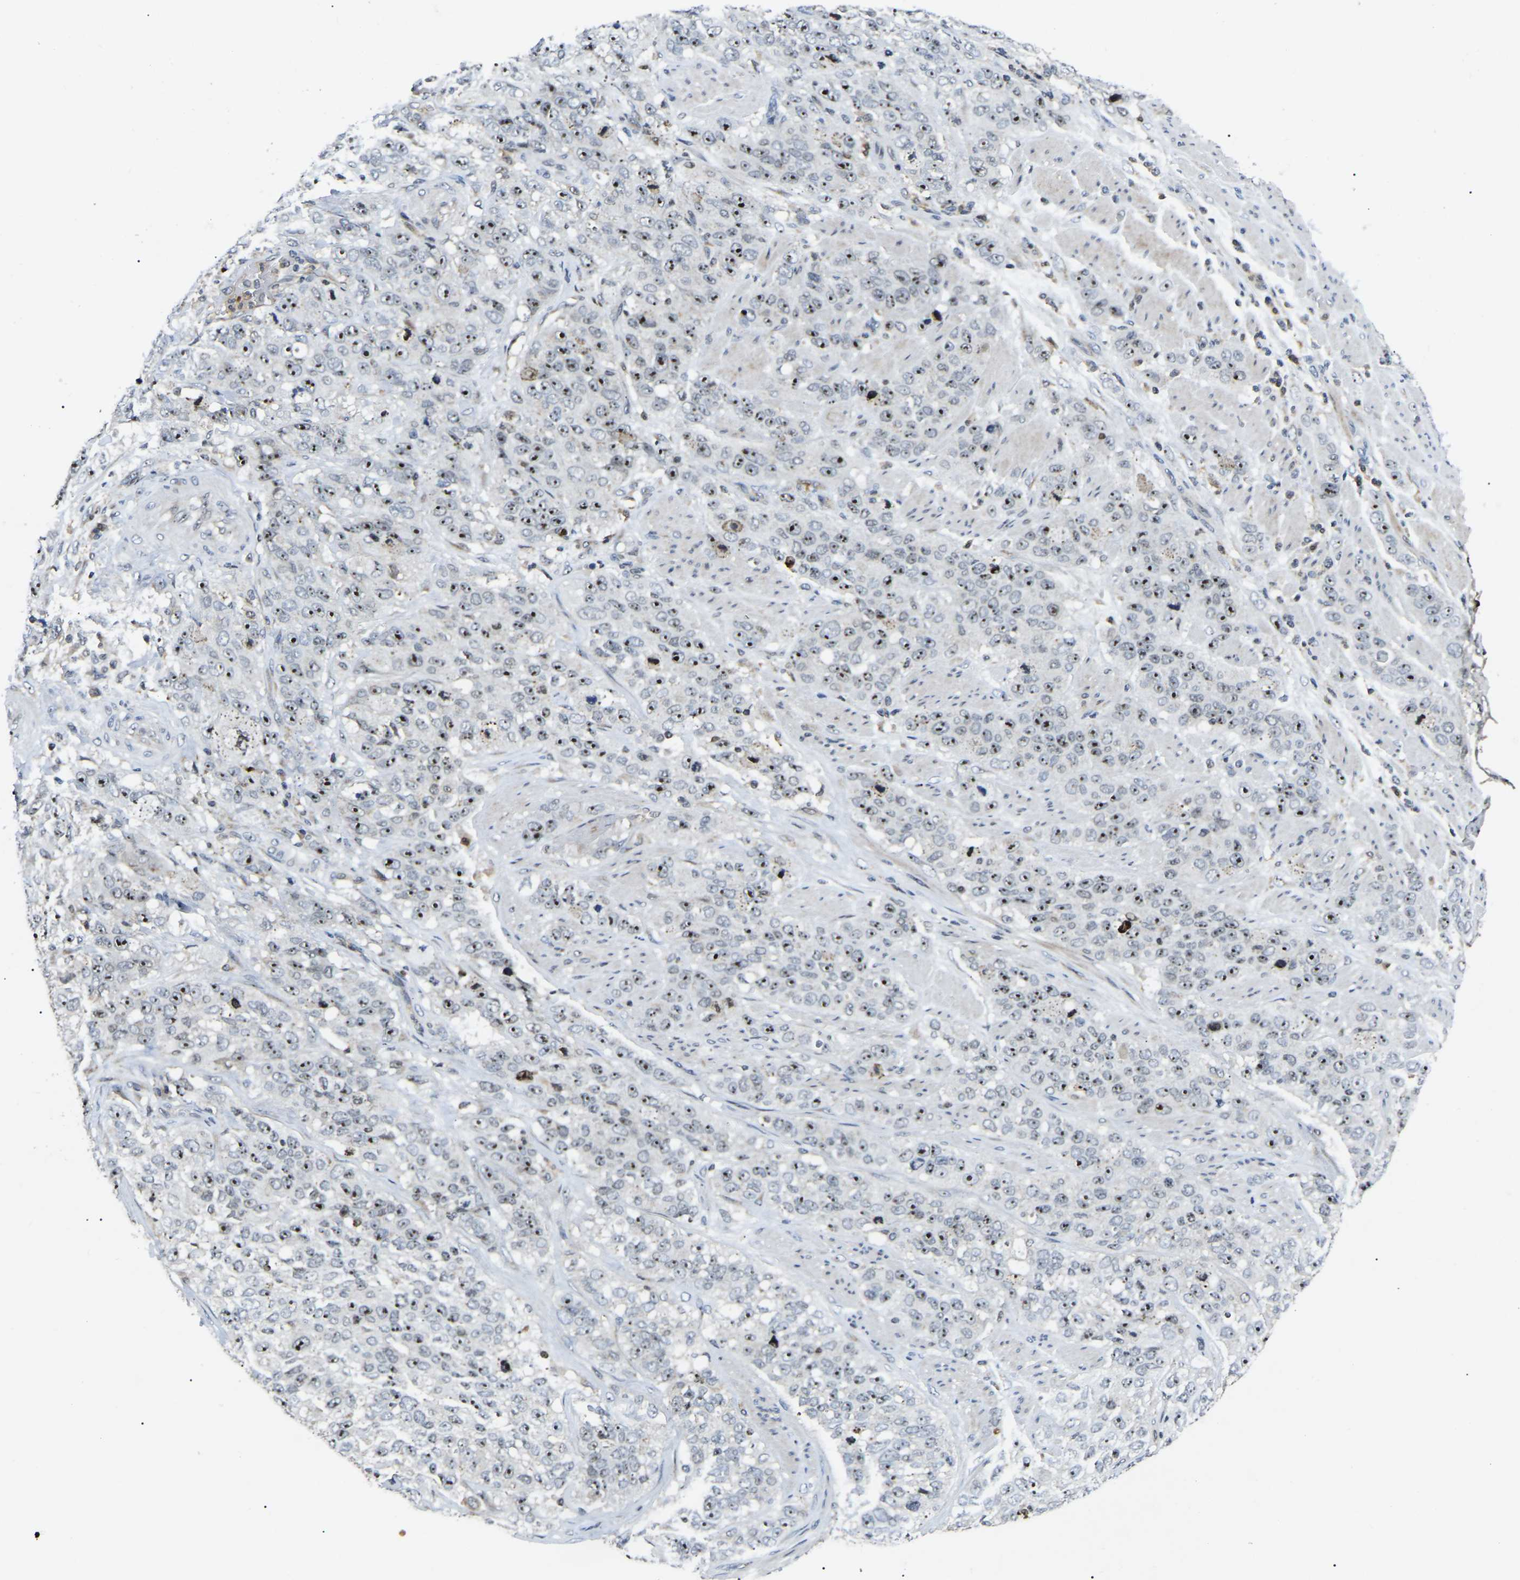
{"staining": {"intensity": "strong", "quantity": "25%-75%", "location": "nuclear"}, "tissue": "stomach cancer", "cell_type": "Tumor cells", "image_type": "cancer", "snomed": [{"axis": "morphology", "description": "Adenocarcinoma, NOS"}, {"axis": "topography", "description": "Stomach"}], "caption": "A histopathology image showing strong nuclear positivity in about 25%-75% of tumor cells in stomach cancer (adenocarcinoma), as visualized by brown immunohistochemical staining.", "gene": "RBM28", "patient": {"sex": "male", "age": 48}}